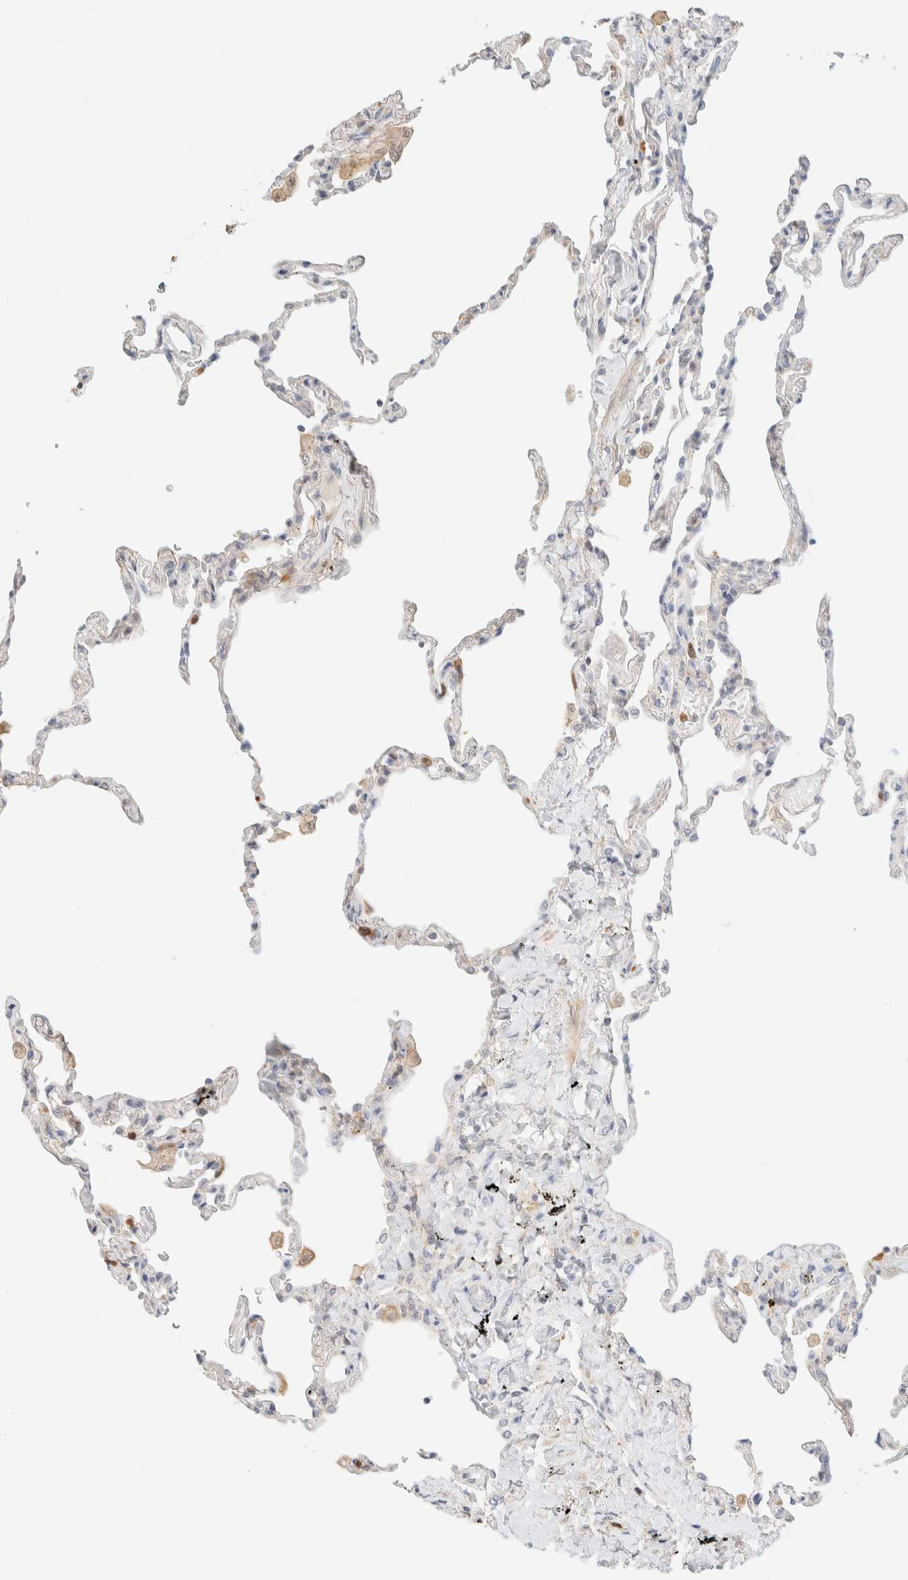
{"staining": {"intensity": "negative", "quantity": "none", "location": "none"}, "tissue": "lung", "cell_type": "Alveolar cells", "image_type": "normal", "snomed": [{"axis": "morphology", "description": "Normal tissue, NOS"}, {"axis": "topography", "description": "Lung"}], "caption": "Histopathology image shows no significant protein positivity in alveolar cells of normal lung.", "gene": "GPI", "patient": {"sex": "male", "age": 59}}